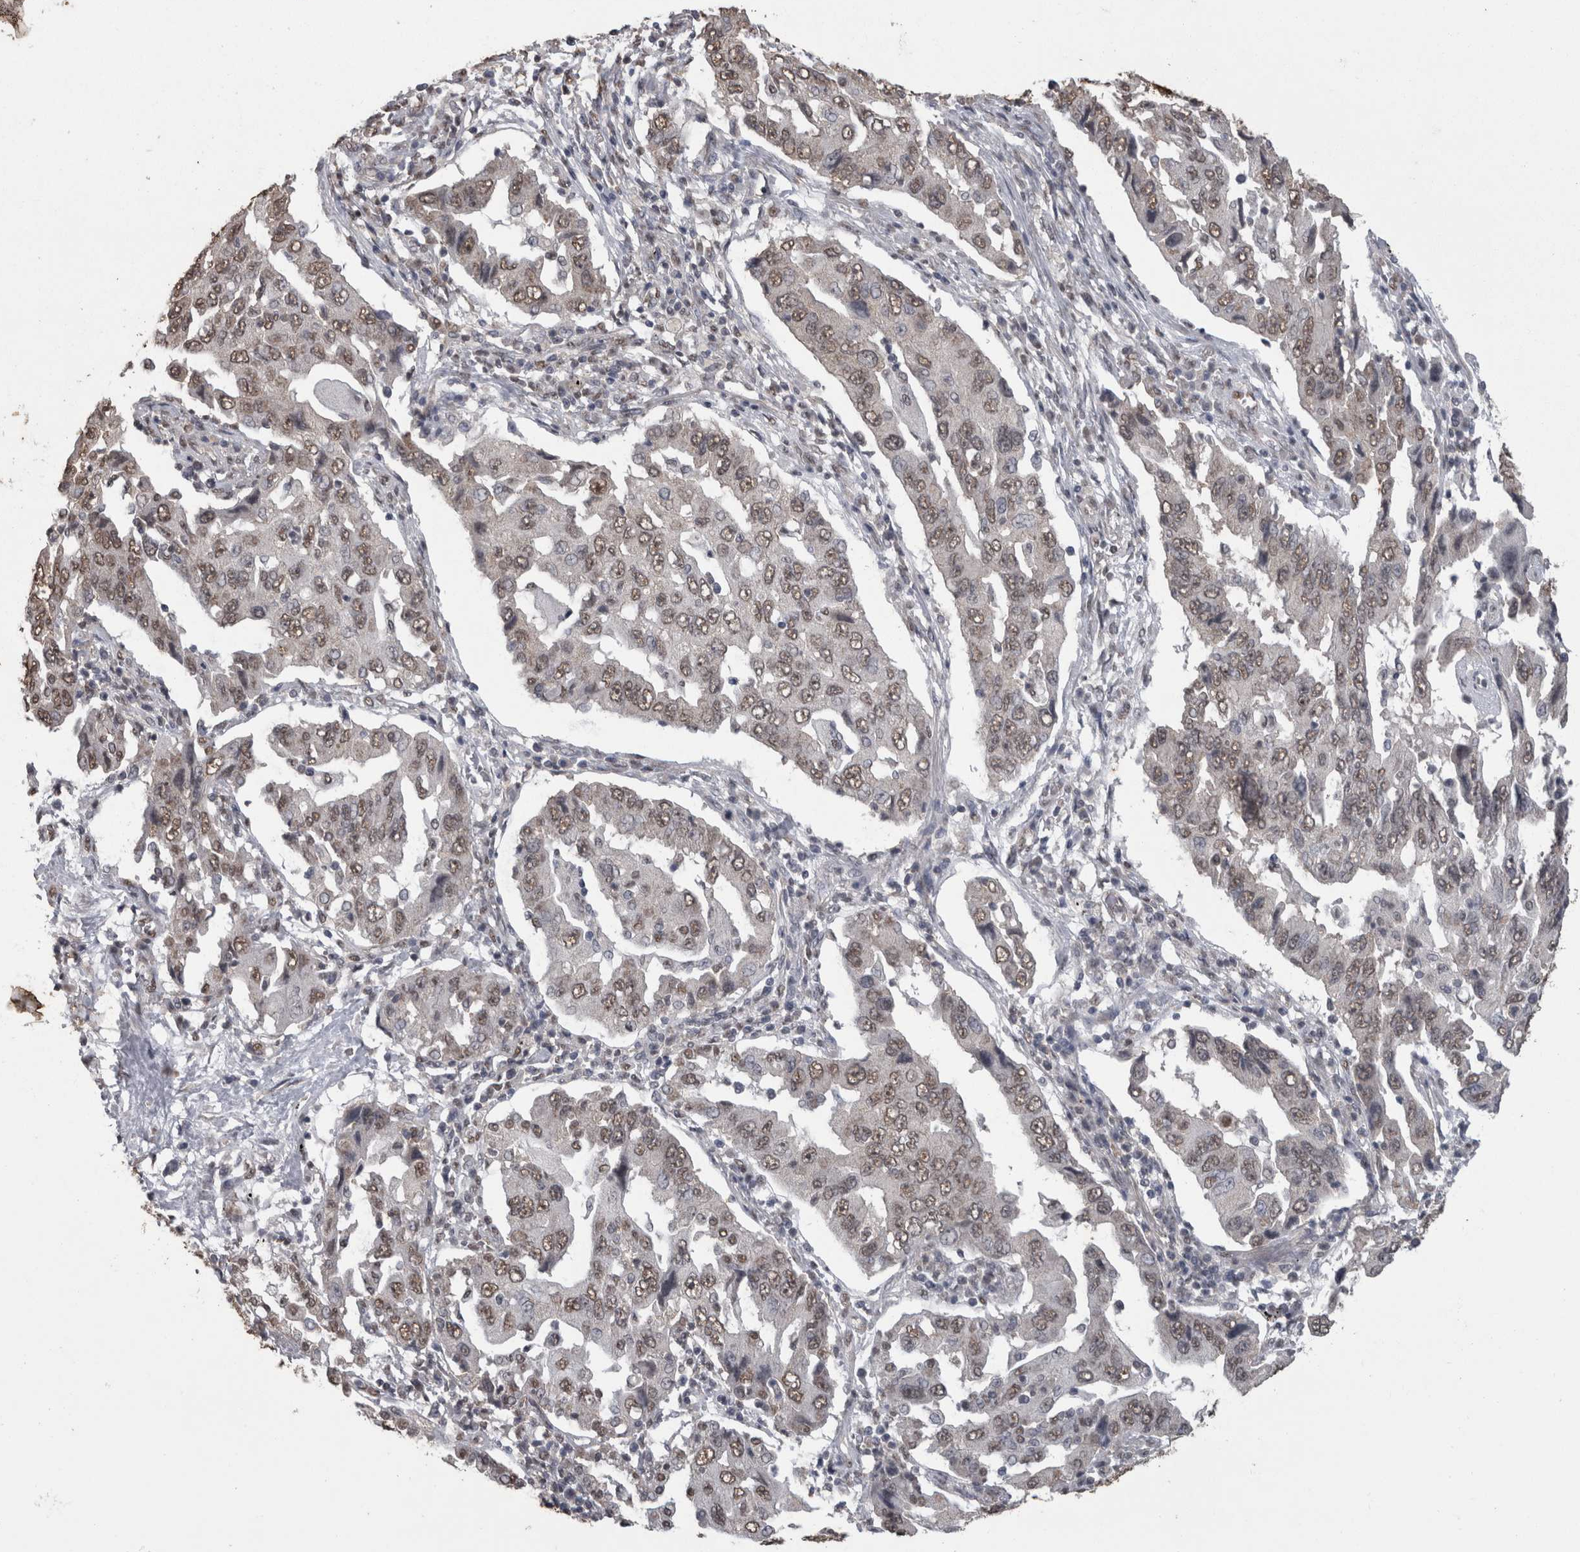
{"staining": {"intensity": "moderate", "quantity": ">75%", "location": "nuclear"}, "tissue": "lung cancer", "cell_type": "Tumor cells", "image_type": "cancer", "snomed": [{"axis": "morphology", "description": "Adenocarcinoma, NOS"}, {"axis": "topography", "description": "Lung"}], "caption": "Immunohistochemistry (IHC) photomicrograph of adenocarcinoma (lung) stained for a protein (brown), which displays medium levels of moderate nuclear staining in approximately >75% of tumor cells.", "gene": "SMAD7", "patient": {"sex": "female", "age": 65}}